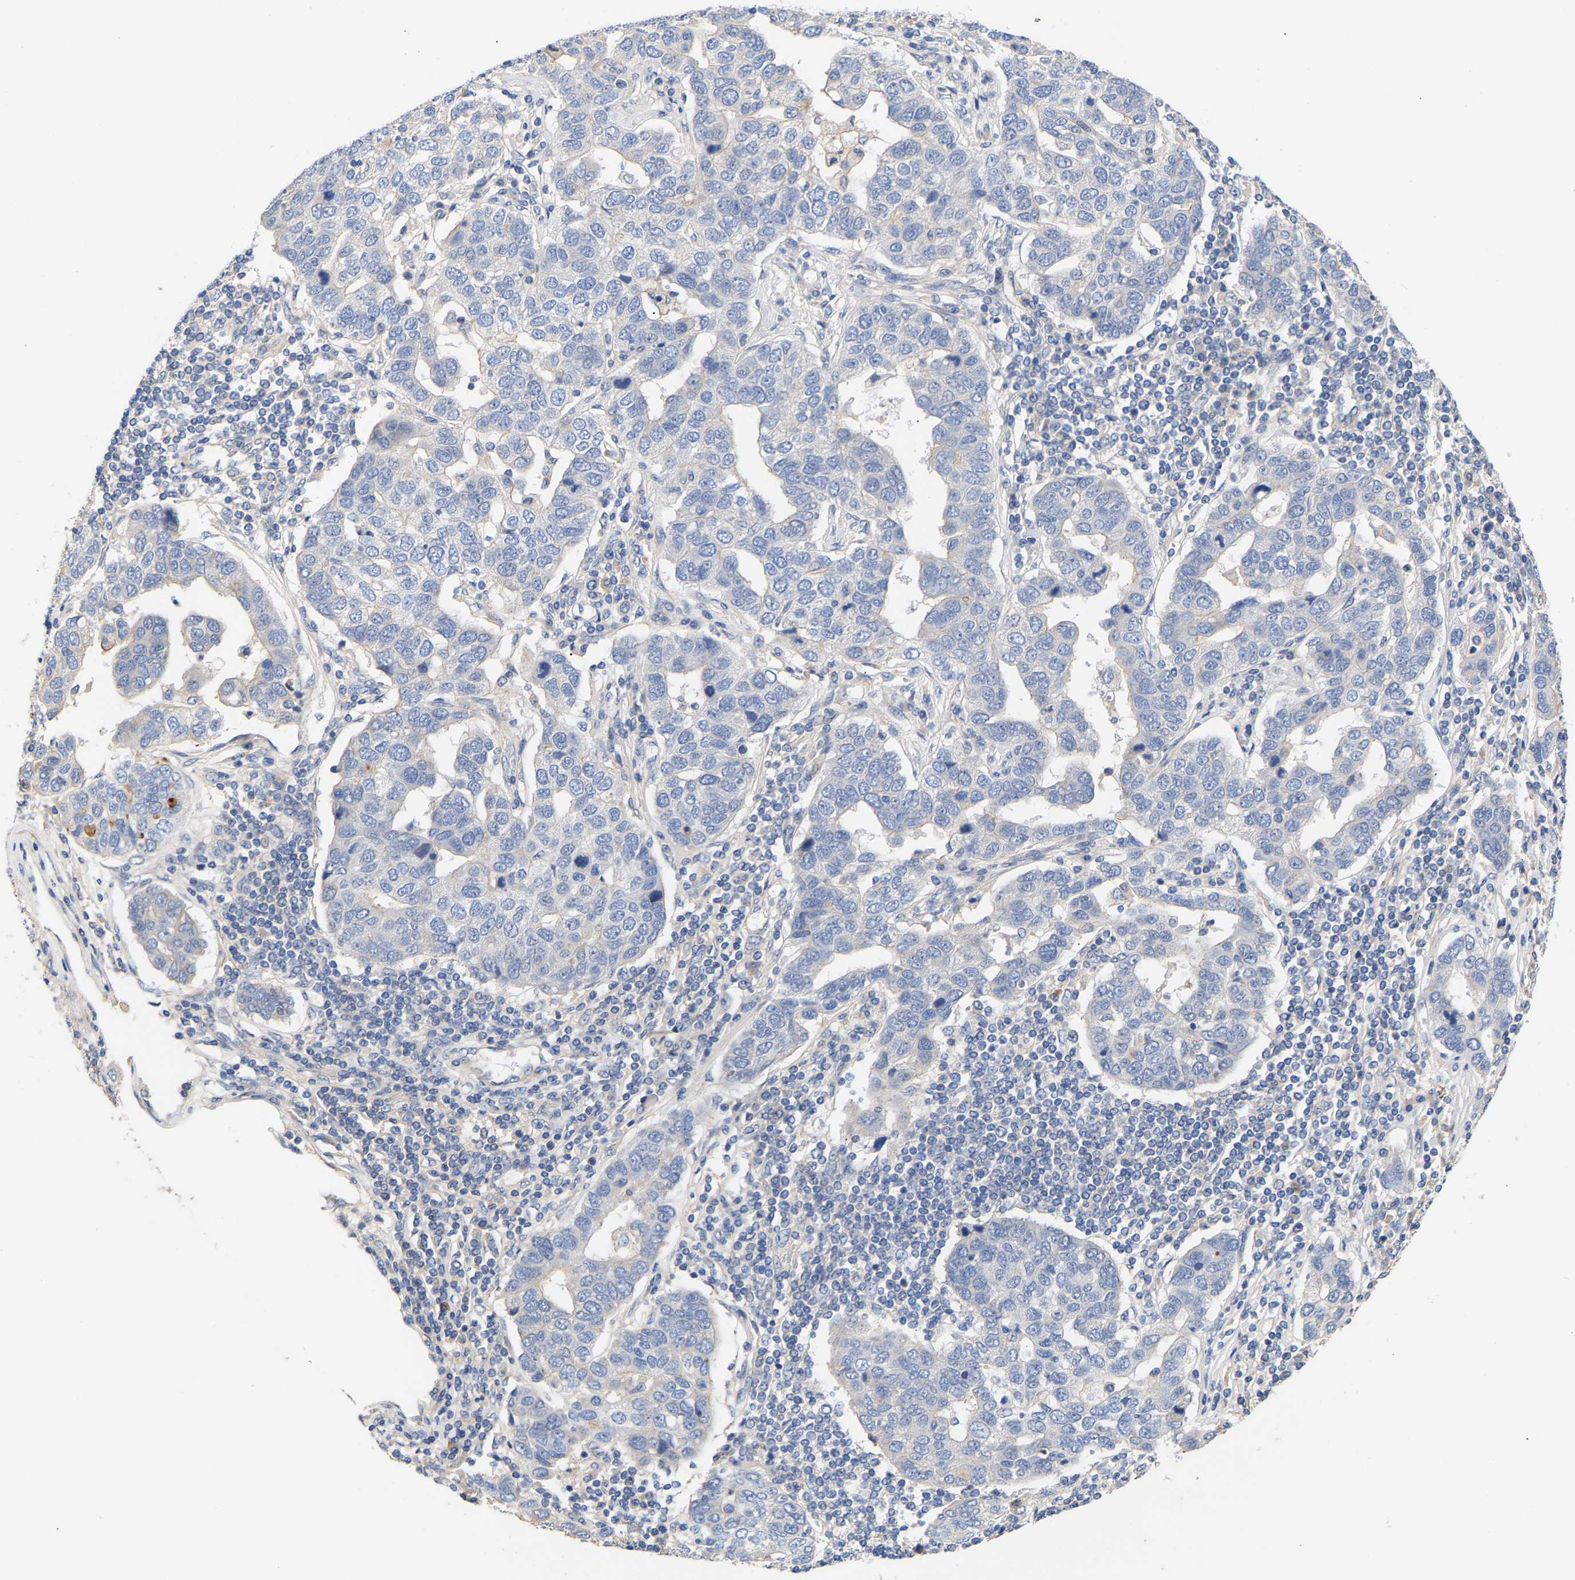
{"staining": {"intensity": "negative", "quantity": "none", "location": "none"}, "tissue": "pancreatic cancer", "cell_type": "Tumor cells", "image_type": "cancer", "snomed": [{"axis": "morphology", "description": "Adenocarcinoma, NOS"}, {"axis": "topography", "description": "Pancreas"}], "caption": "Human pancreatic cancer (adenocarcinoma) stained for a protein using immunohistochemistry (IHC) shows no expression in tumor cells.", "gene": "KASH5", "patient": {"sex": "female", "age": 61}}